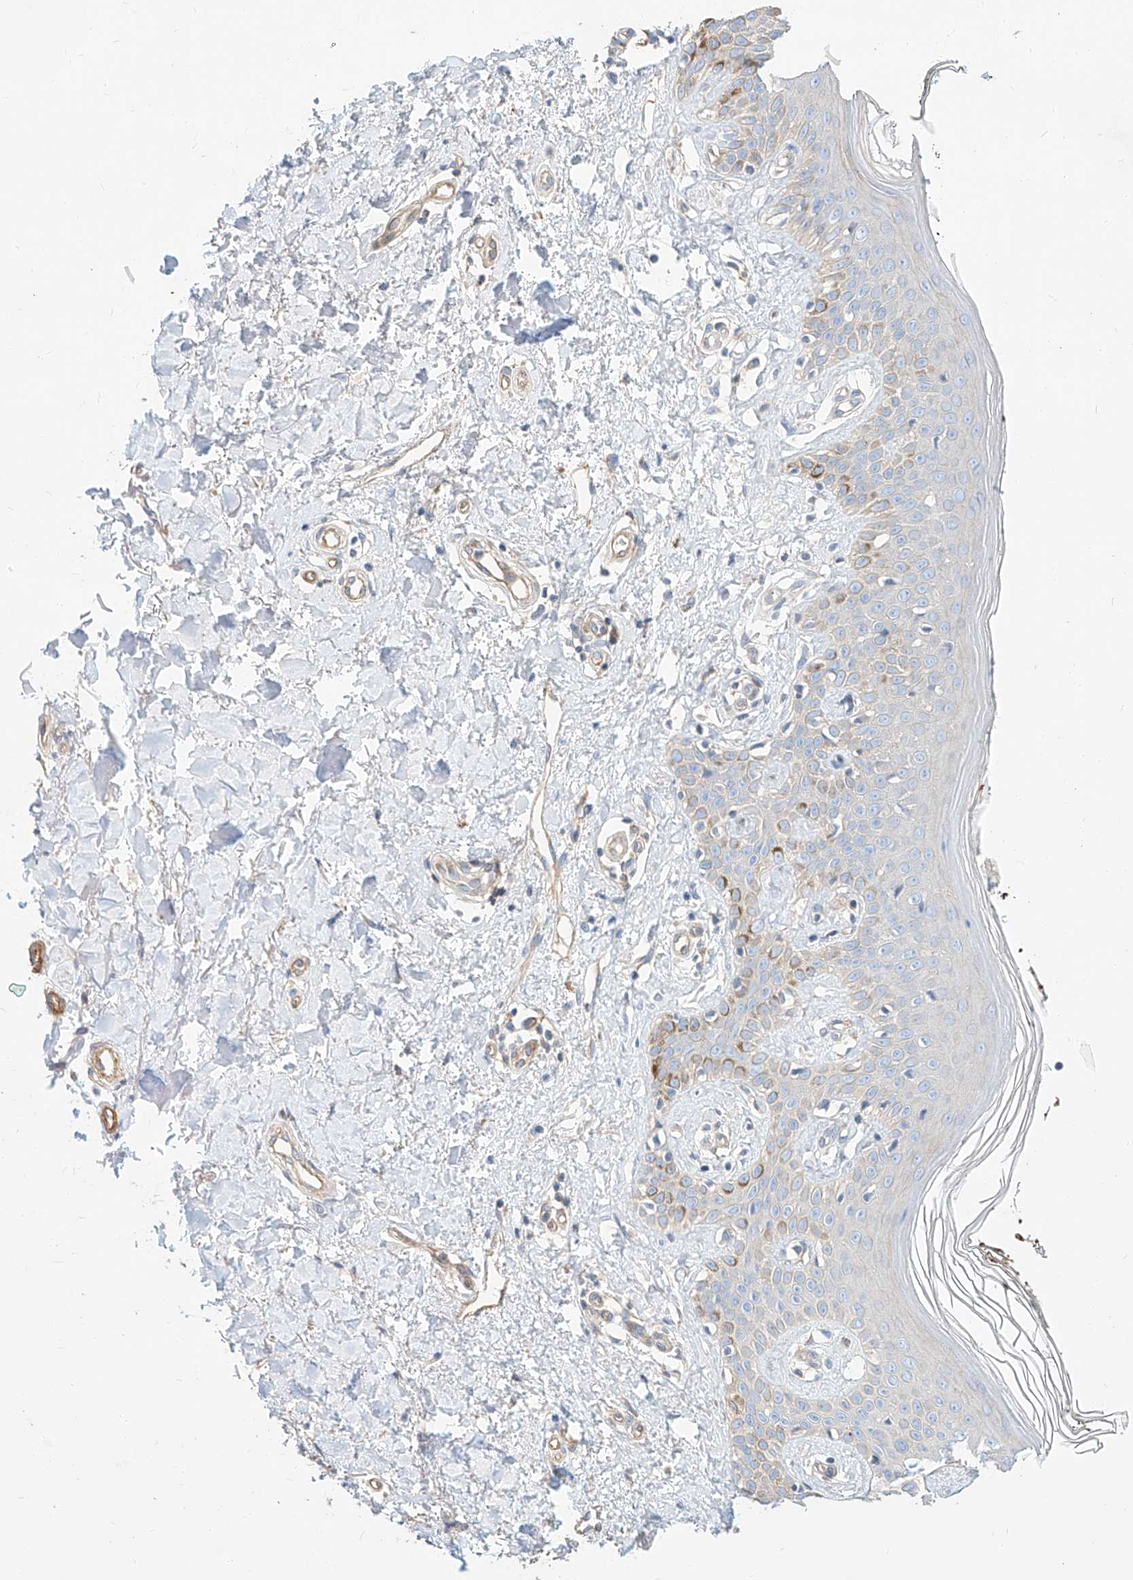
{"staining": {"intensity": "negative", "quantity": "none", "location": "none"}, "tissue": "skin", "cell_type": "Fibroblasts", "image_type": "normal", "snomed": [{"axis": "morphology", "description": "Normal tissue, NOS"}, {"axis": "topography", "description": "Skin"}], "caption": "Immunohistochemistry photomicrograph of normal skin: human skin stained with DAB (3,3'-diaminobenzidine) shows no significant protein positivity in fibroblasts. The staining was performed using DAB to visualize the protein expression in brown, while the nuclei were stained in blue with hematoxylin (Magnification: 20x).", "gene": "KCNH5", "patient": {"sex": "female", "age": 64}}